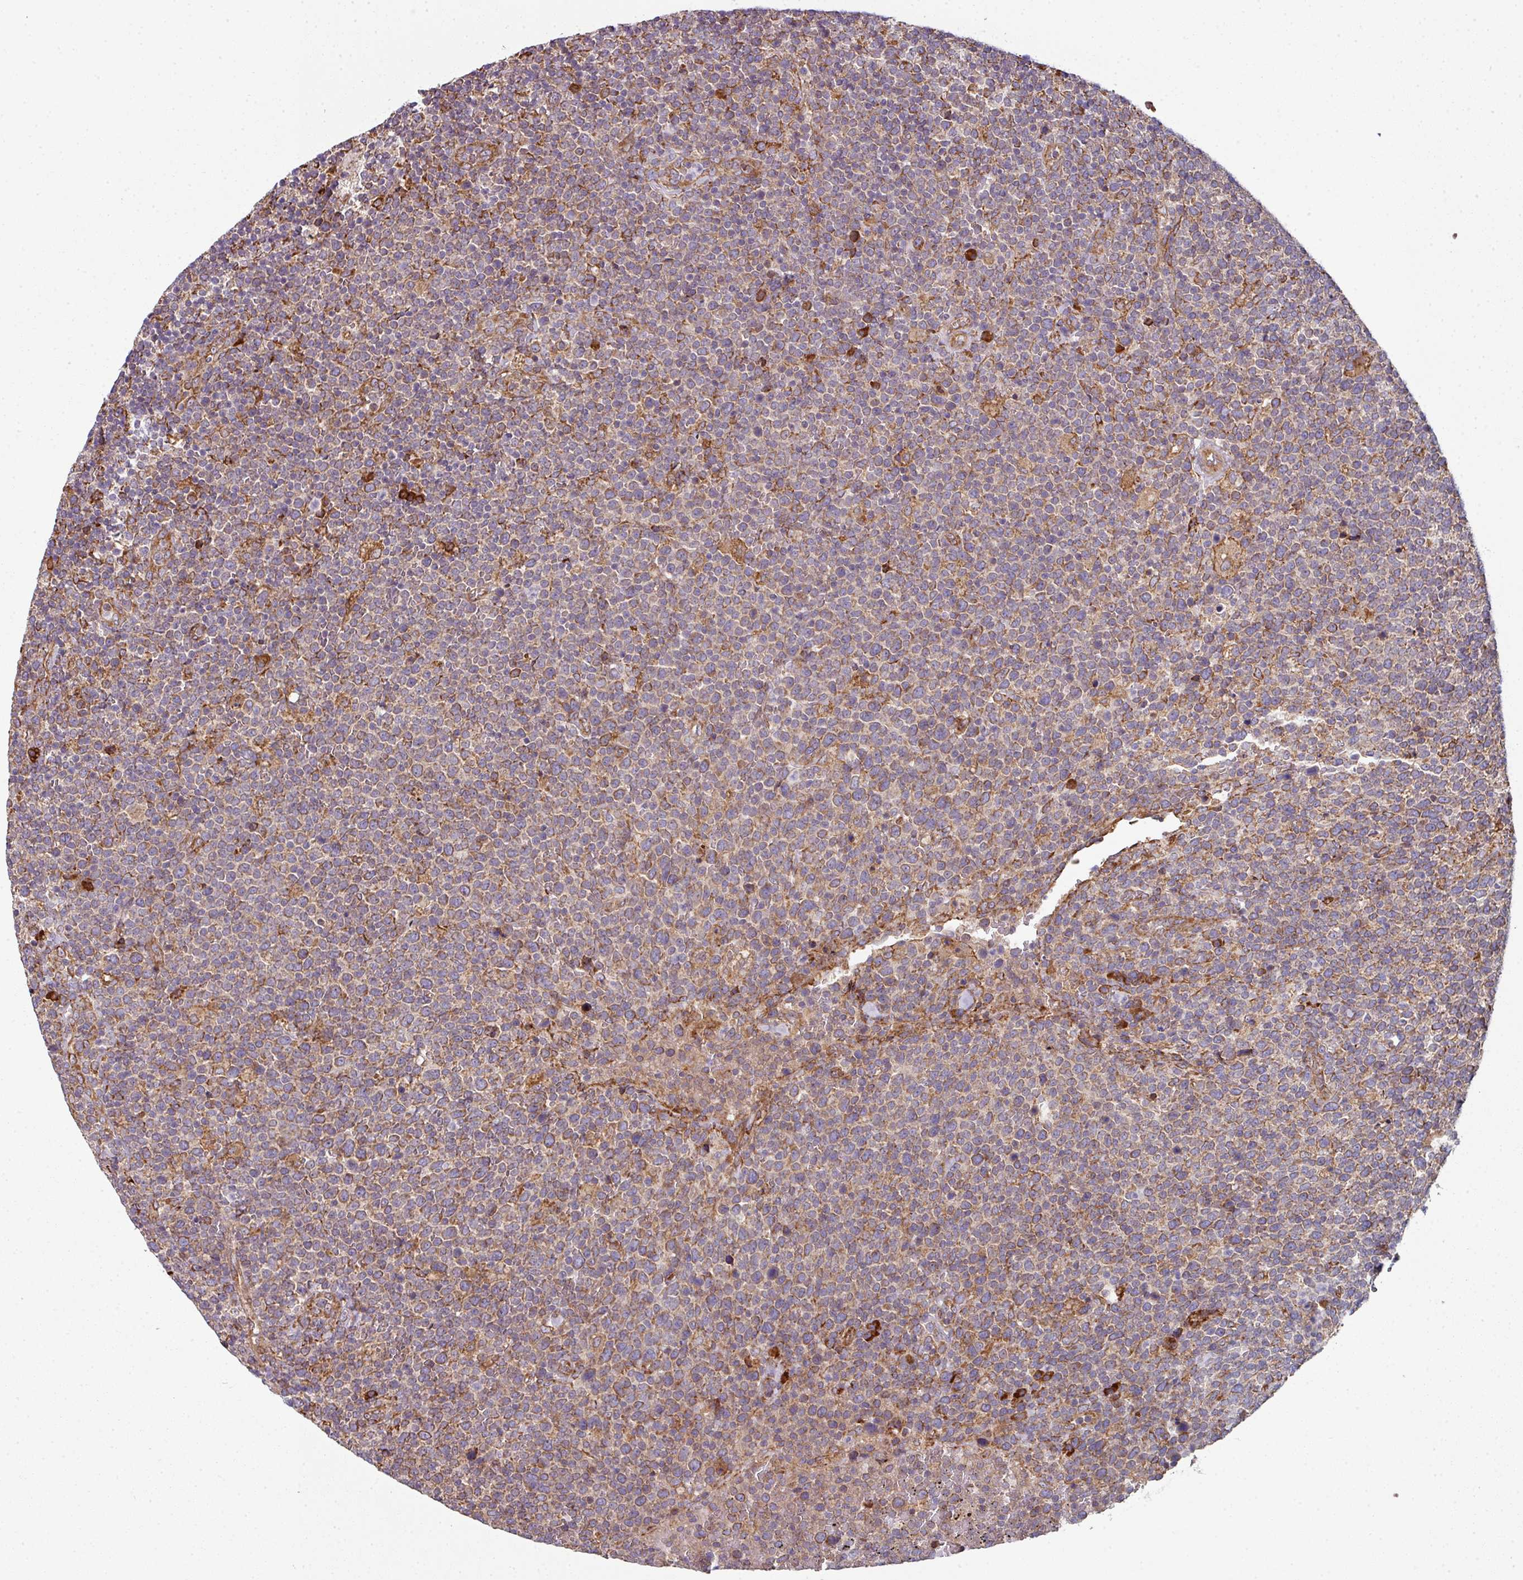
{"staining": {"intensity": "moderate", "quantity": "25%-75%", "location": "cytoplasmic/membranous"}, "tissue": "lymphoma", "cell_type": "Tumor cells", "image_type": "cancer", "snomed": [{"axis": "morphology", "description": "Malignant lymphoma, non-Hodgkin's type, High grade"}, {"axis": "topography", "description": "Lymph node"}], "caption": "Malignant lymphoma, non-Hodgkin's type (high-grade) tissue displays moderate cytoplasmic/membranous expression in about 25%-75% of tumor cells, visualized by immunohistochemistry.", "gene": "FAT4", "patient": {"sex": "male", "age": 61}}